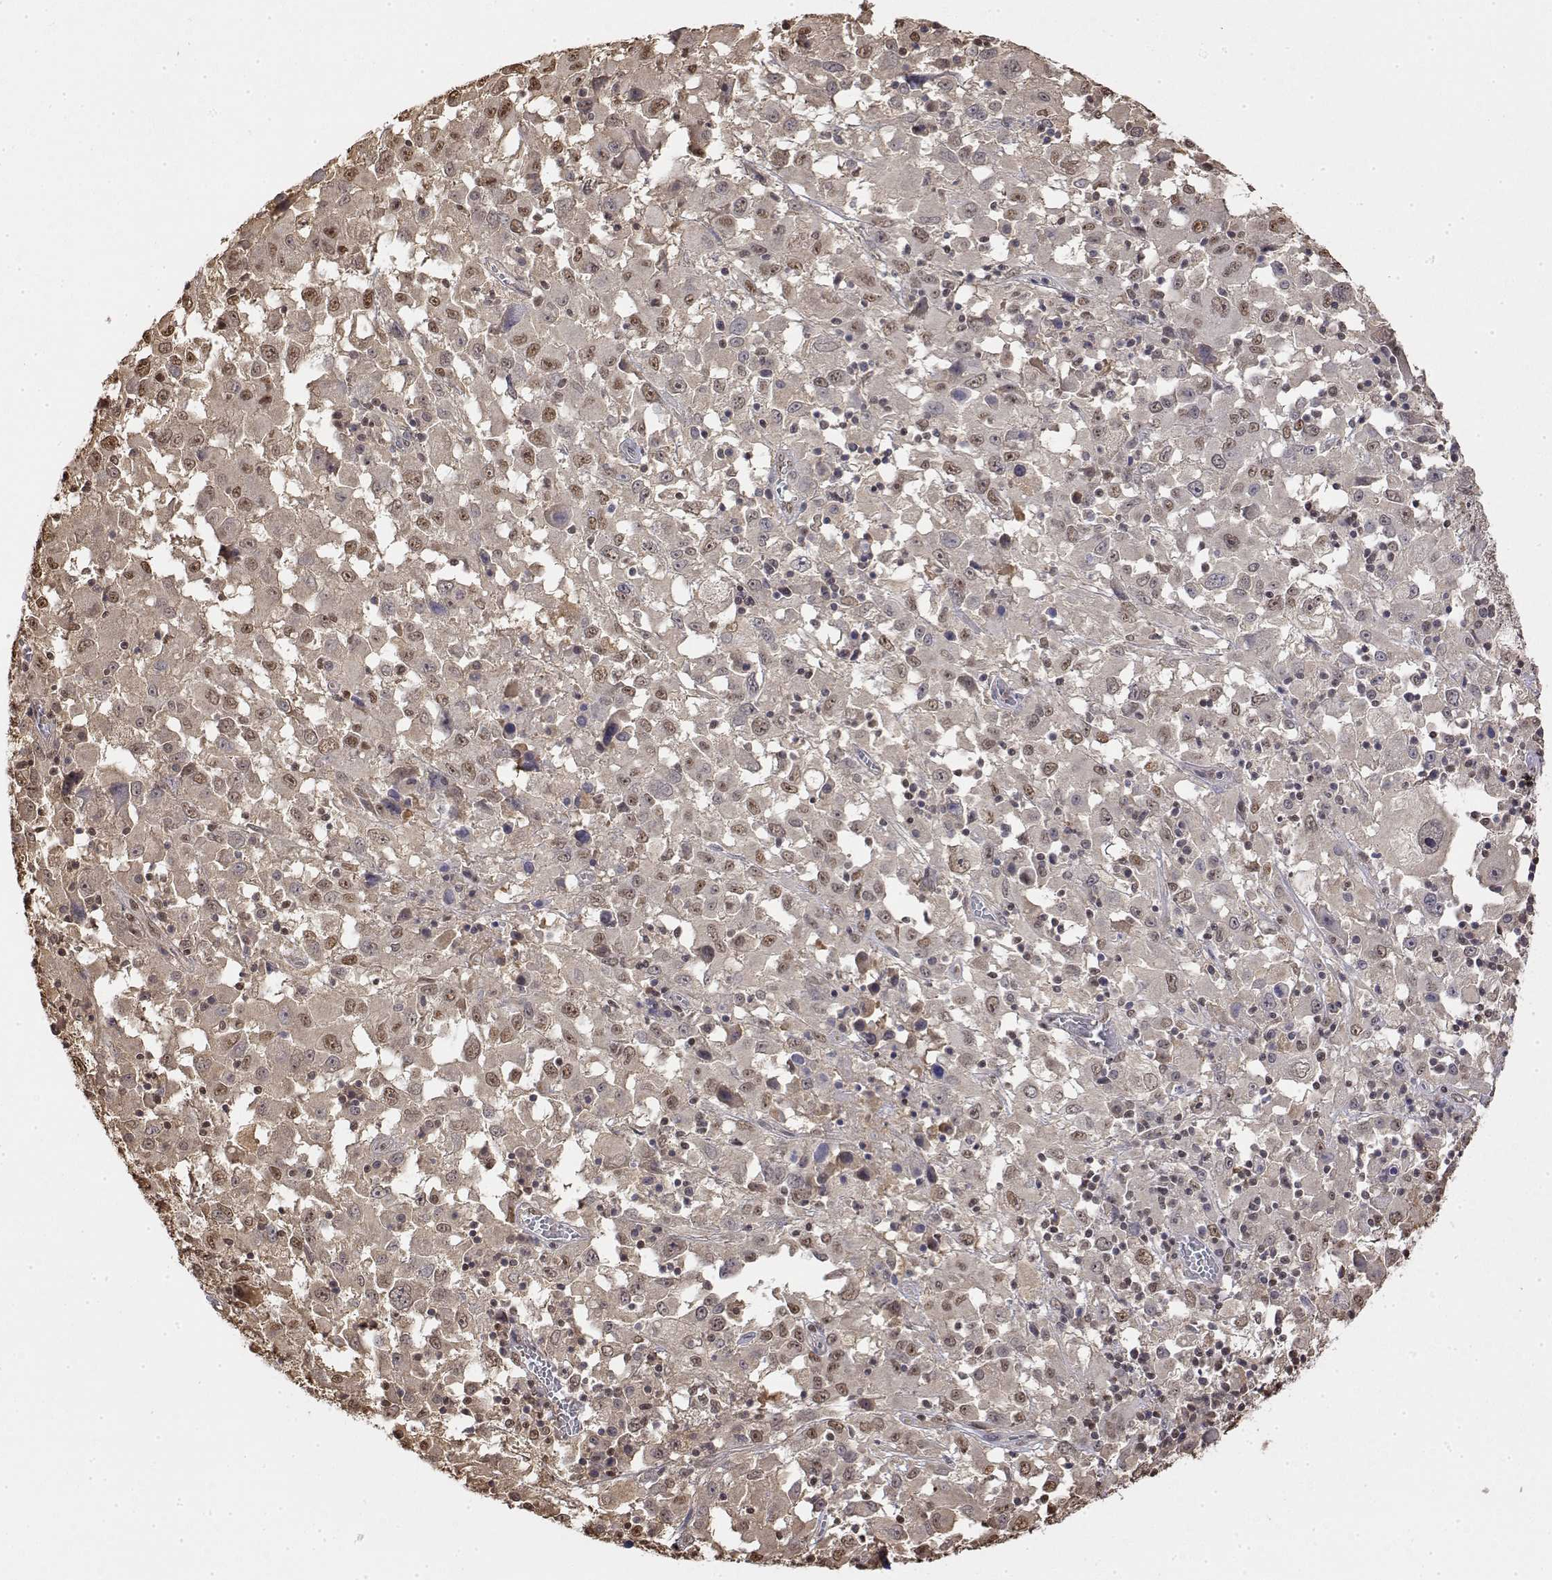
{"staining": {"intensity": "moderate", "quantity": ">75%", "location": "nuclear"}, "tissue": "melanoma", "cell_type": "Tumor cells", "image_type": "cancer", "snomed": [{"axis": "morphology", "description": "Malignant melanoma, Metastatic site"}, {"axis": "topography", "description": "Soft tissue"}], "caption": "This image shows immunohistochemistry (IHC) staining of human melanoma, with medium moderate nuclear expression in approximately >75% of tumor cells.", "gene": "TPI1", "patient": {"sex": "male", "age": 50}}